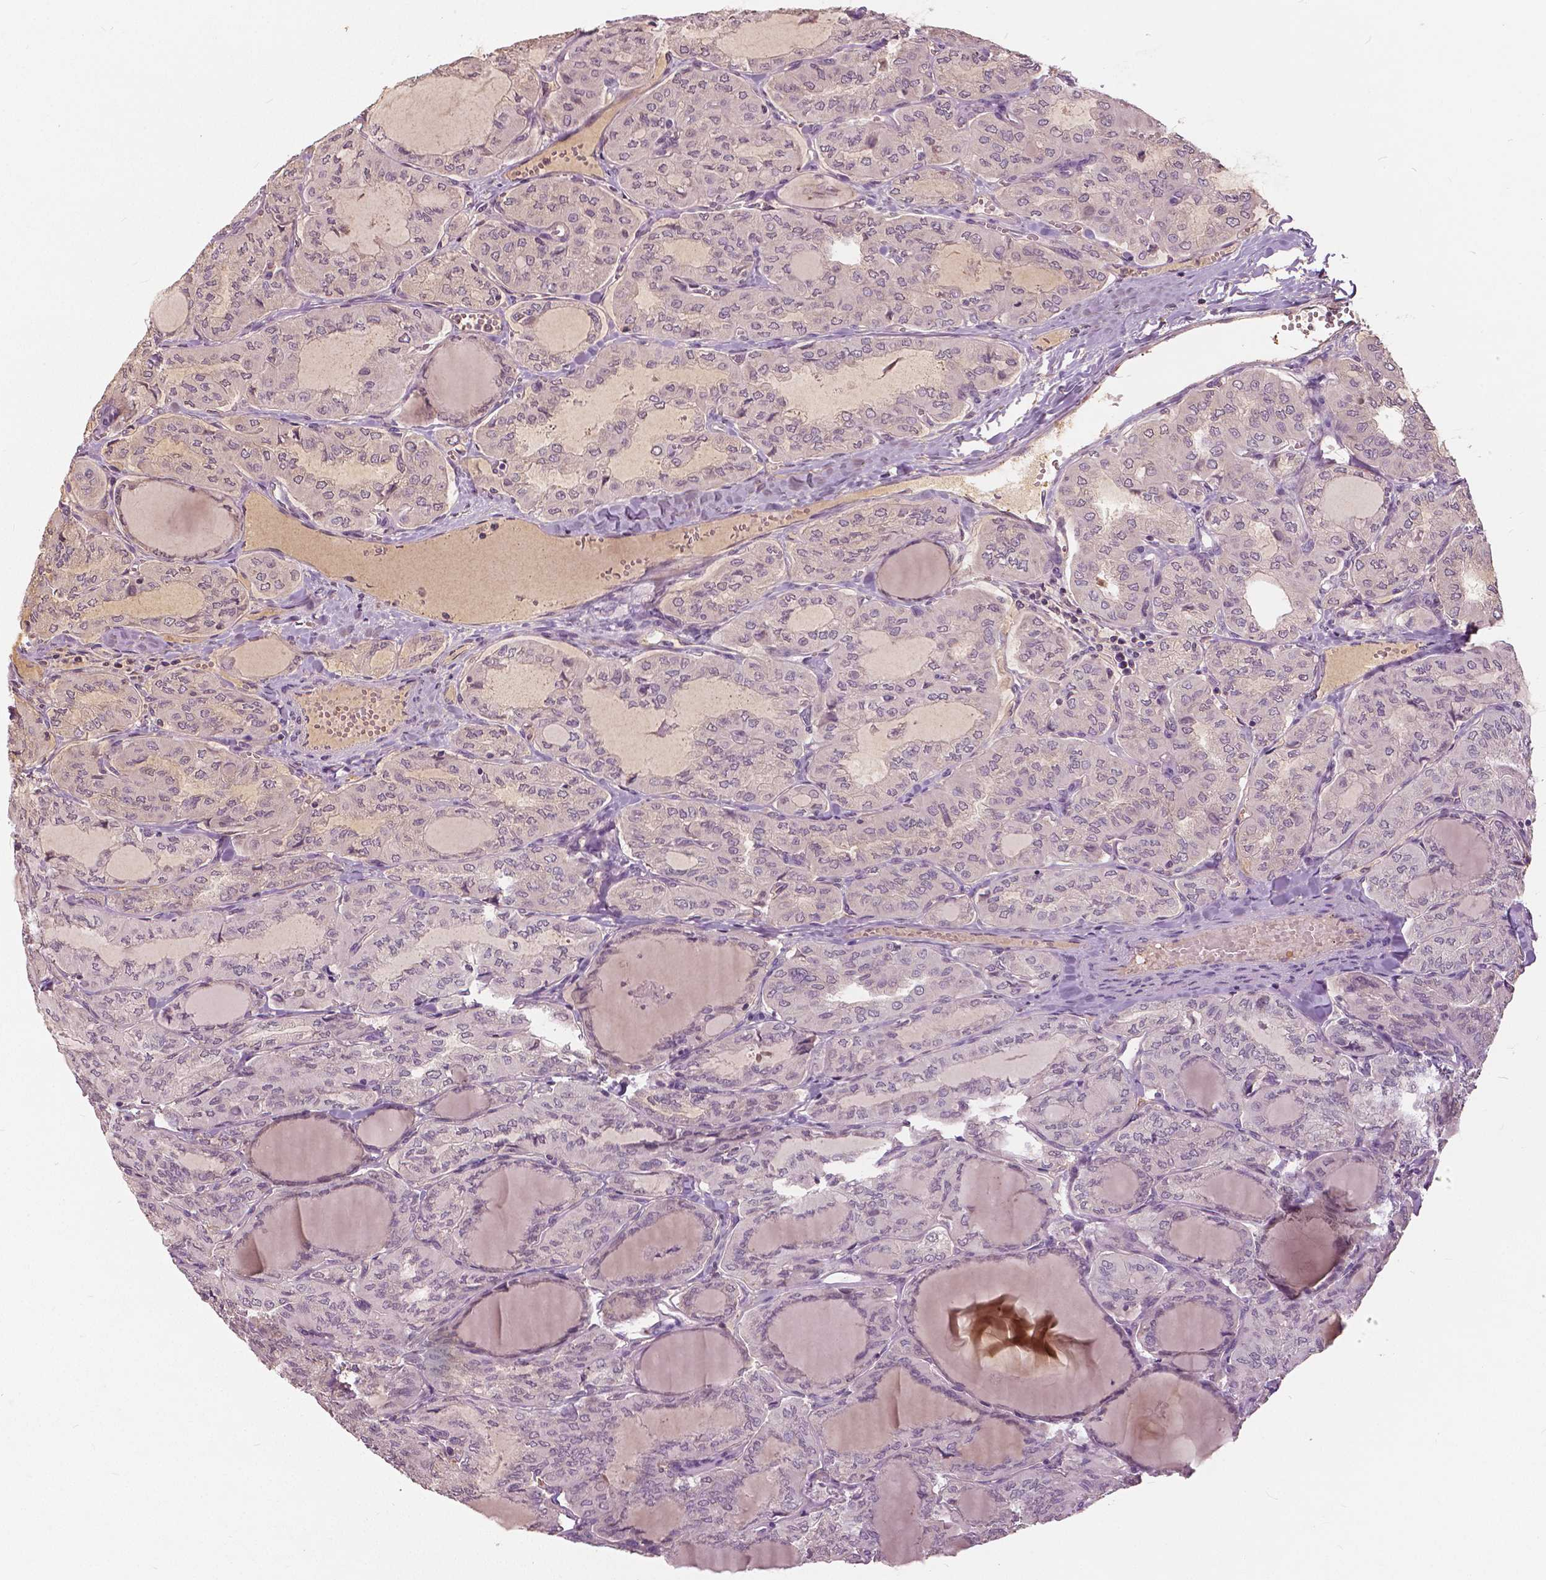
{"staining": {"intensity": "negative", "quantity": "none", "location": "none"}, "tissue": "thyroid cancer", "cell_type": "Tumor cells", "image_type": "cancer", "snomed": [{"axis": "morphology", "description": "Papillary adenocarcinoma, NOS"}, {"axis": "topography", "description": "Thyroid gland"}], "caption": "Tumor cells show no significant protein positivity in thyroid papillary adenocarcinoma.", "gene": "ANGPTL4", "patient": {"sex": "male", "age": 20}}